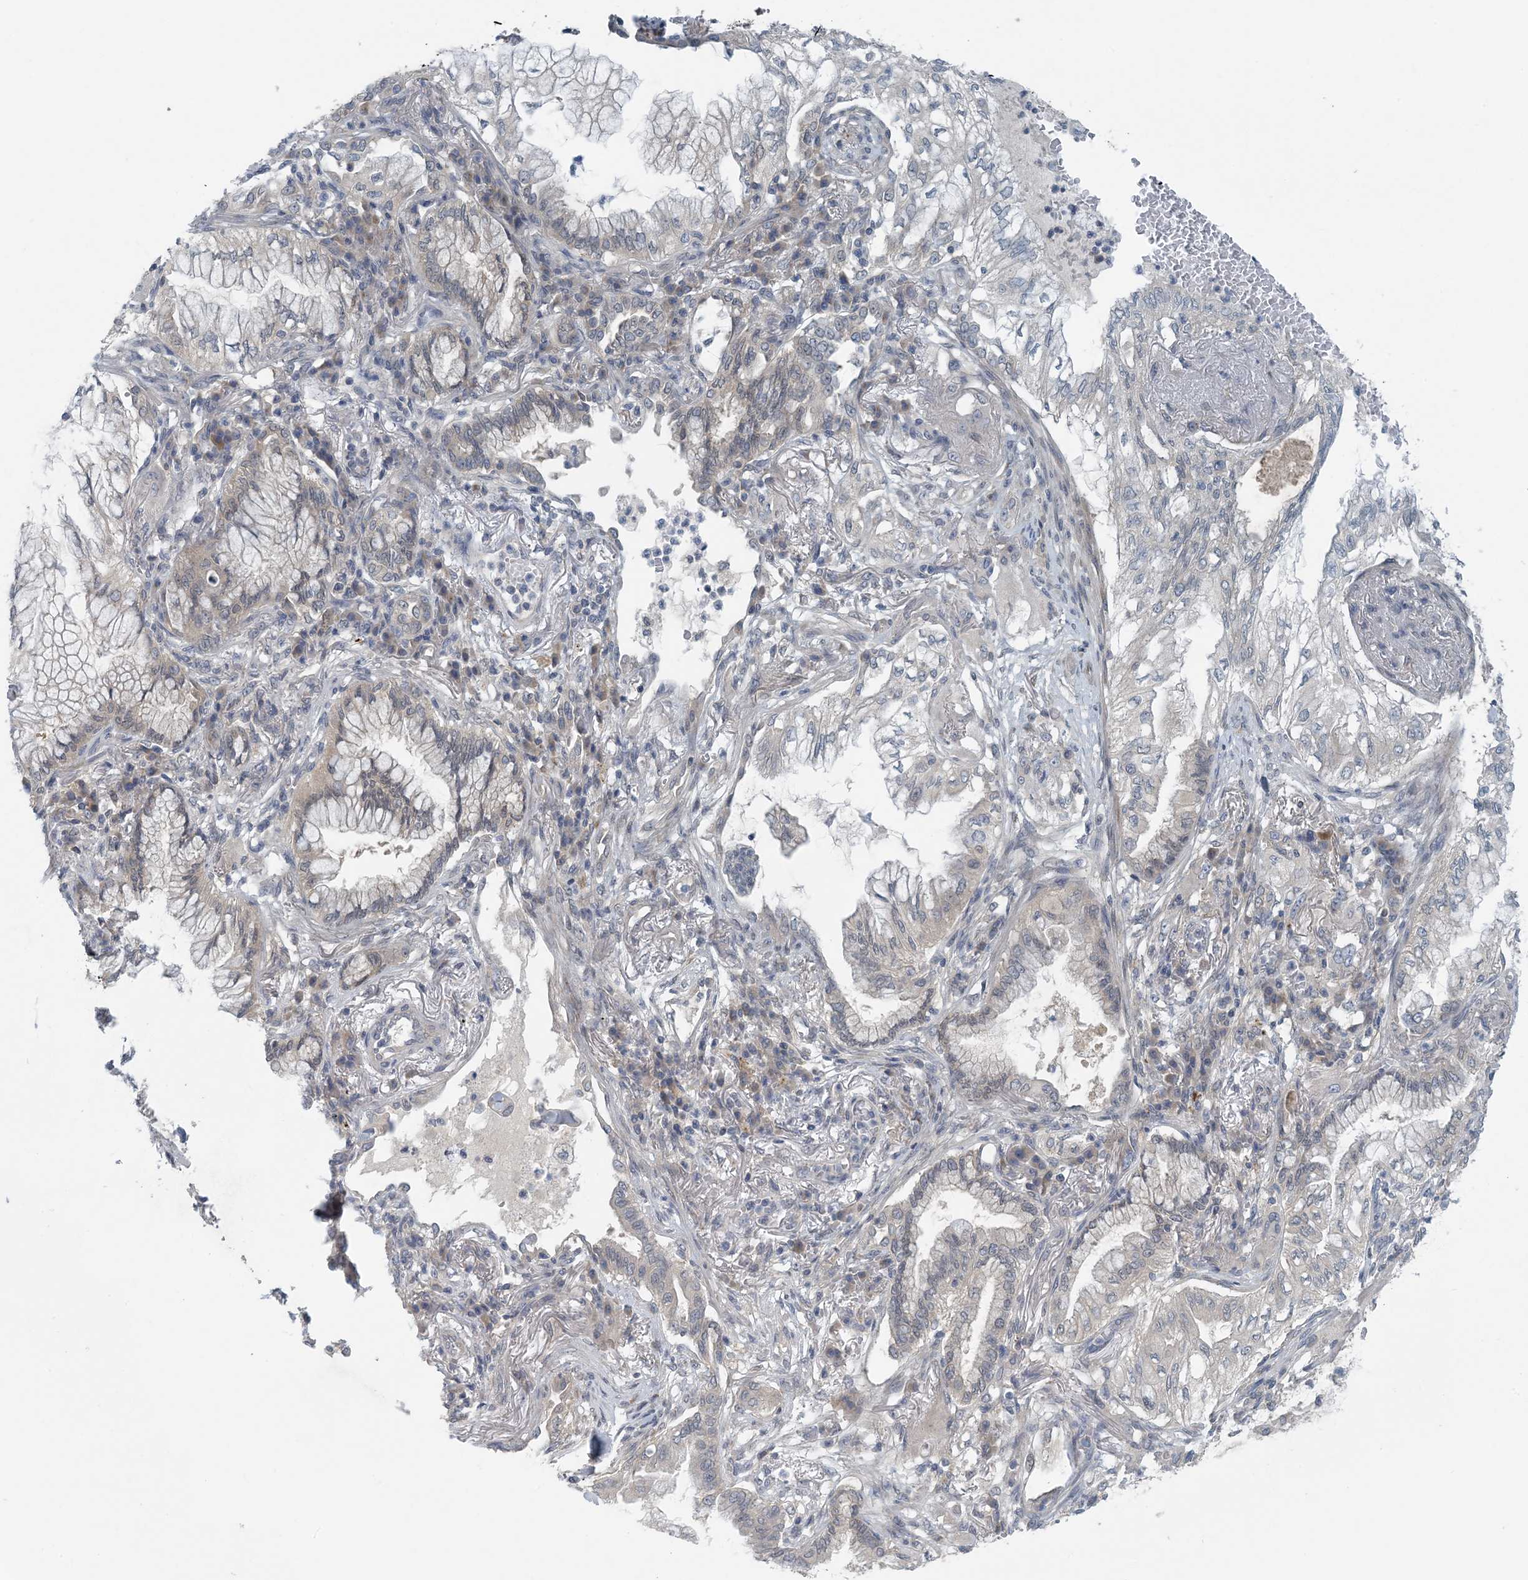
{"staining": {"intensity": "negative", "quantity": "none", "location": "none"}, "tissue": "lung cancer", "cell_type": "Tumor cells", "image_type": "cancer", "snomed": [{"axis": "morphology", "description": "Adenocarcinoma, NOS"}, {"axis": "topography", "description": "Lung"}], "caption": "Lung cancer (adenocarcinoma) stained for a protein using immunohistochemistry (IHC) reveals no staining tumor cells.", "gene": "HIKESHI", "patient": {"sex": "female", "age": 70}}